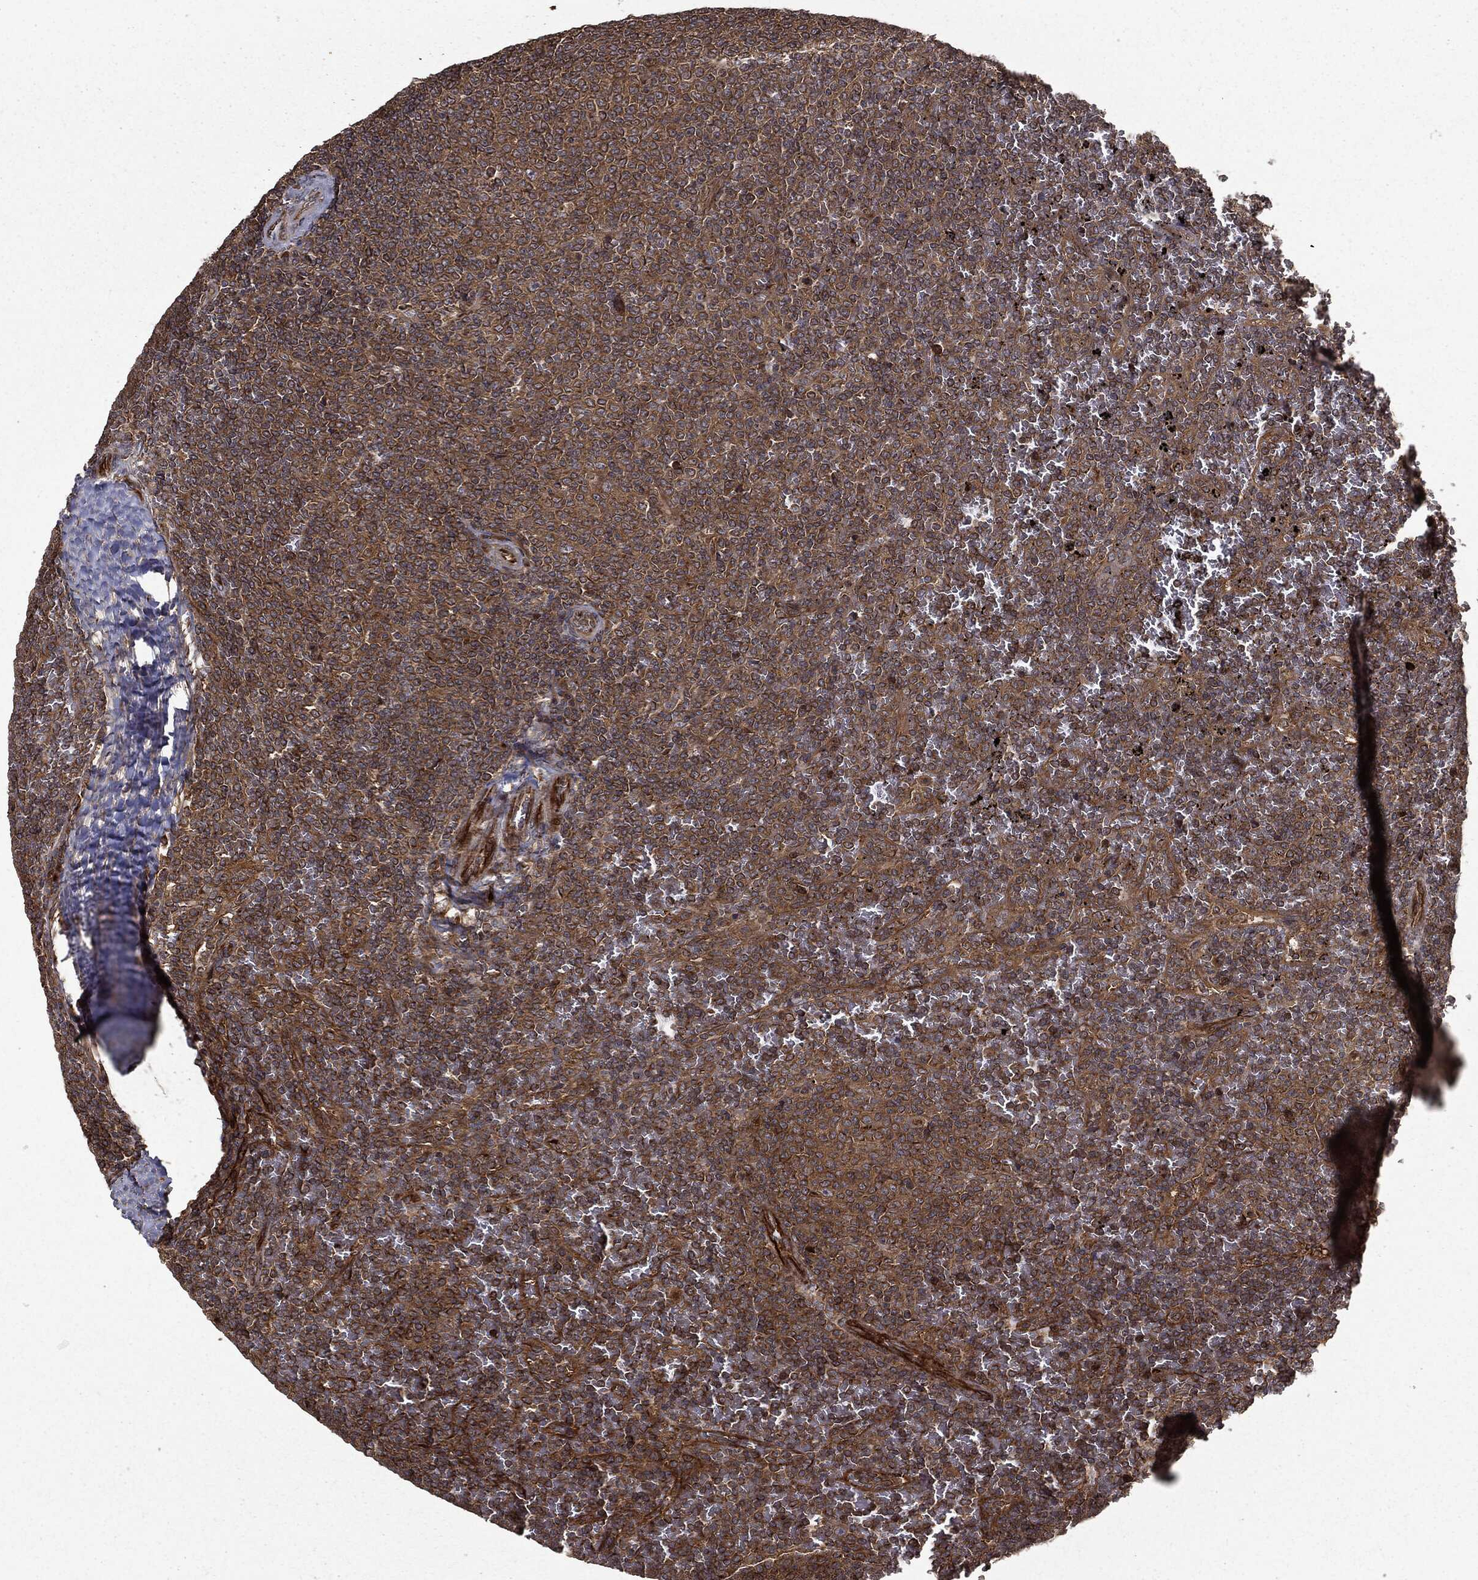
{"staining": {"intensity": "moderate", "quantity": ">75%", "location": "cytoplasmic/membranous"}, "tissue": "lymphoma", "cell_type": "Tumor cells", "image_type": "cancer", "snomed": [{"axis": "morphology", "description": "Malignant lymphoma, non-Hodgkin's type, Low grade"}, {"axis": "topography", "description": "Spleen"}], "caption": "Immunohistochemical staining of human low-grade malignant lymphoma, non-Hodgkin's type demonstrates medium levels of moderate cytoplasmic/membranous protein expression in about >75% of tumor cells.", "gene": "HTT", "patient": {"sex": "female", "age": 77}}